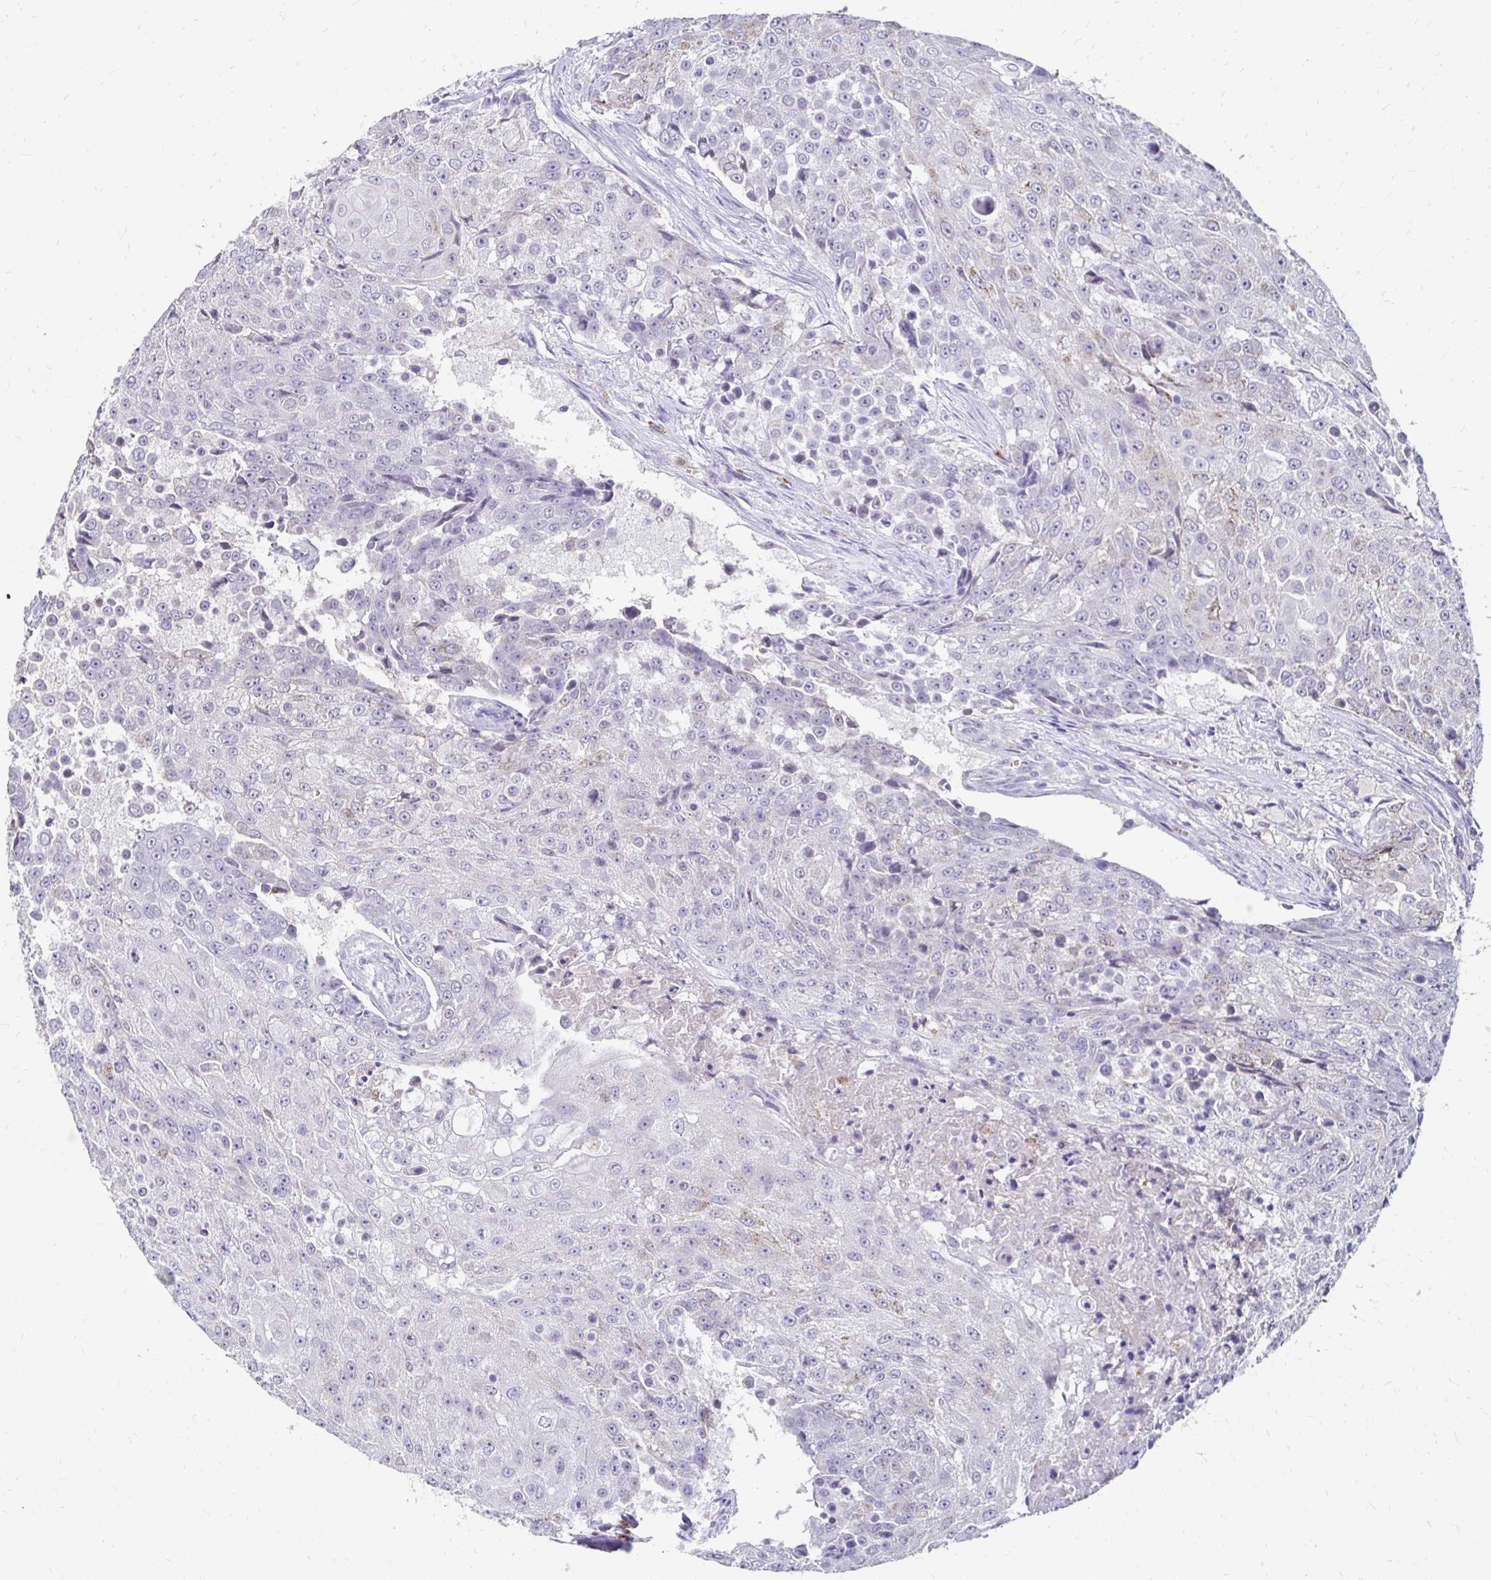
{"staining": {"intensity": "negative", "quantity": "none", "location": "none"}, "tissue": "urothelial cancer", "cell_type": "Tumor cells", "image_type": "cancer", "snomed": [{"axis": "morphology", "description": "Urothelial carcinoma, High grade"}, {"axis": "topography", "description": "Urinary bladder"}], "caption": "Urothelial cancer was stained to show a protein in brown. There is no significant staining in tumor cells. (DAB (3,3'-diaminobenzidine) IHC, high magnification).", "gene": "GK2", "patient": {"sex": "female", "age": 63}}